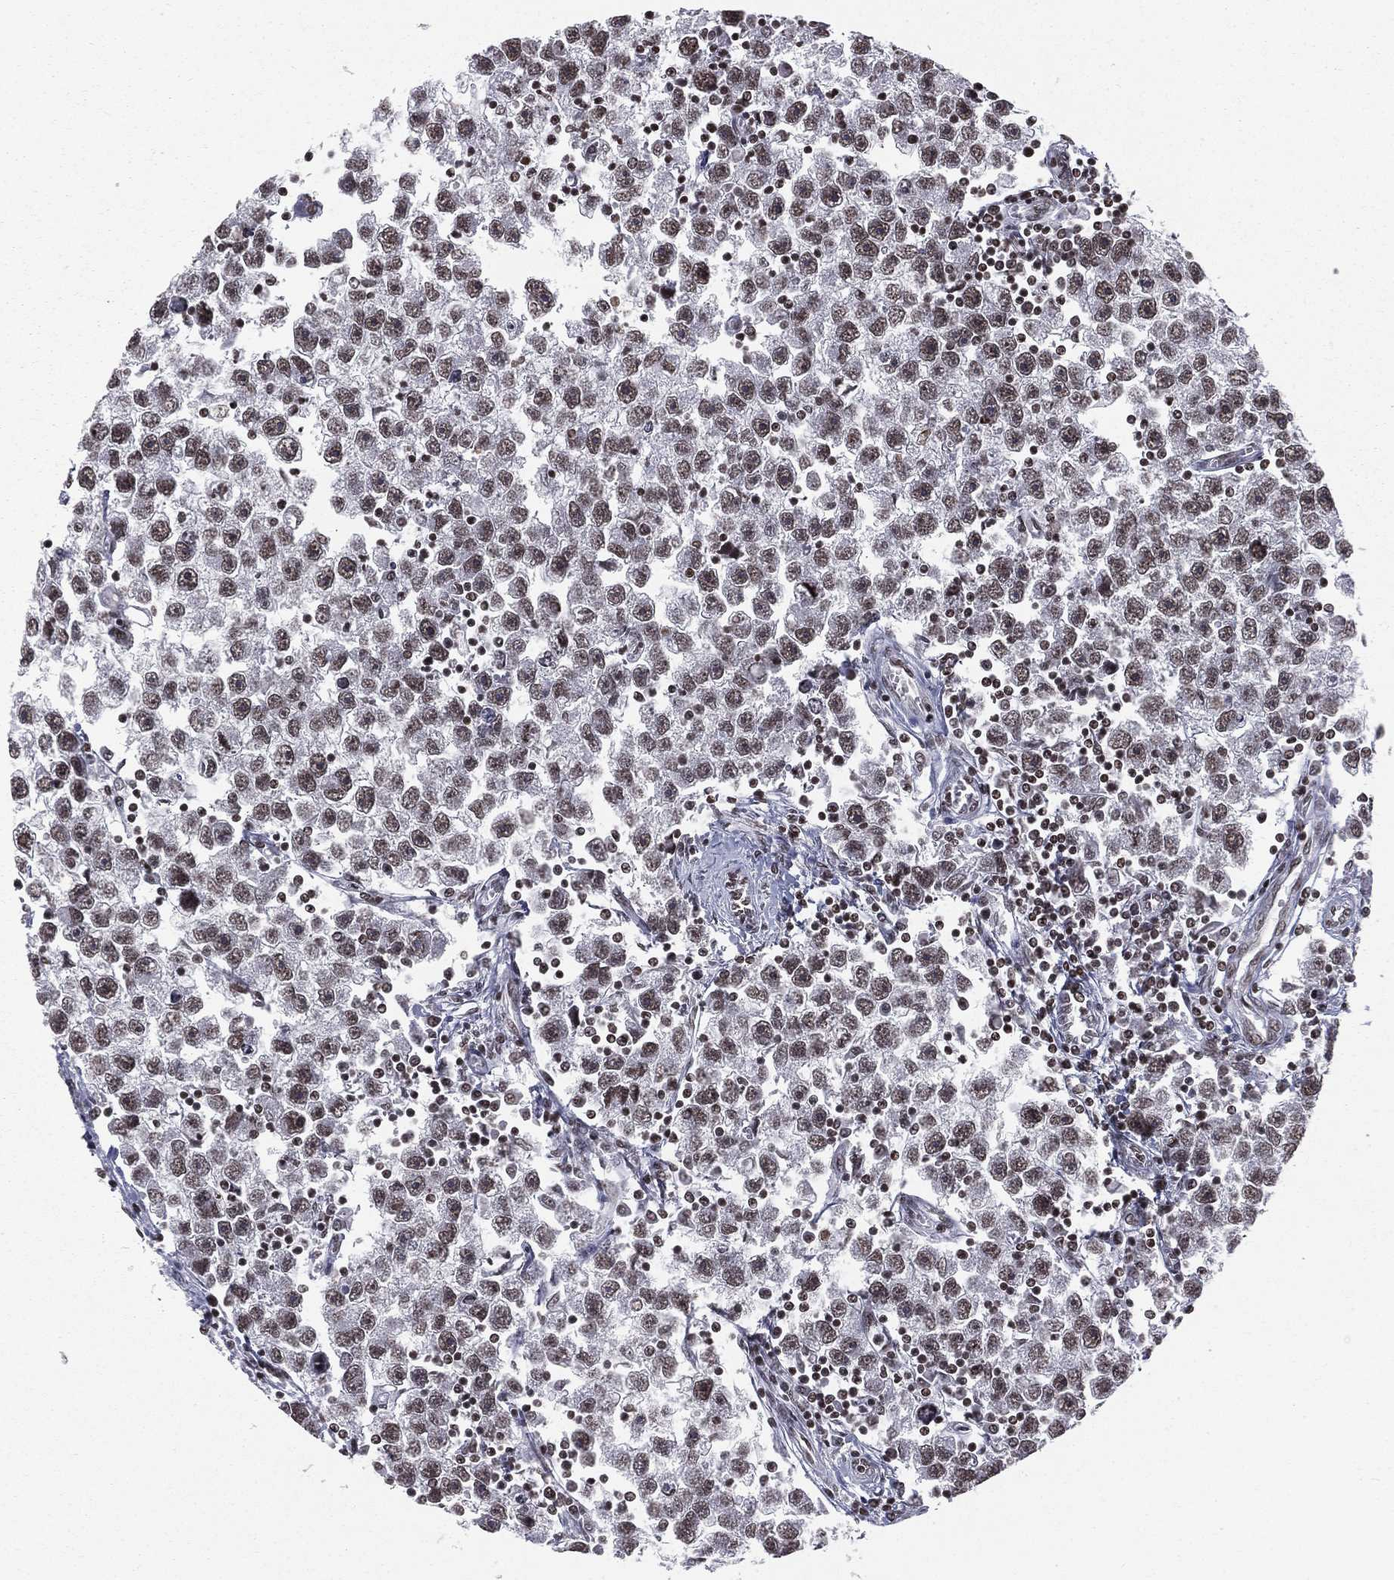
{"staining": {"intensity": "moderate", "quantity": ">75%", "location": "nuclear"}, "tissue": "testis cancer", "cell_type": "Tumor cells", "image_type": "cancer", "snomed": [{"axis": "morphology", "description": "Seminoma, NOS"}, {"axis": "topography", "description": "Testis"}], "caption": "Testis cancer (seminoma) stained with a brown dye displays moderate nuclear positive positivity in about >75% of tumor cells.", "gene": "RFX7", "patient": {"sex": "male", "age": 30}}